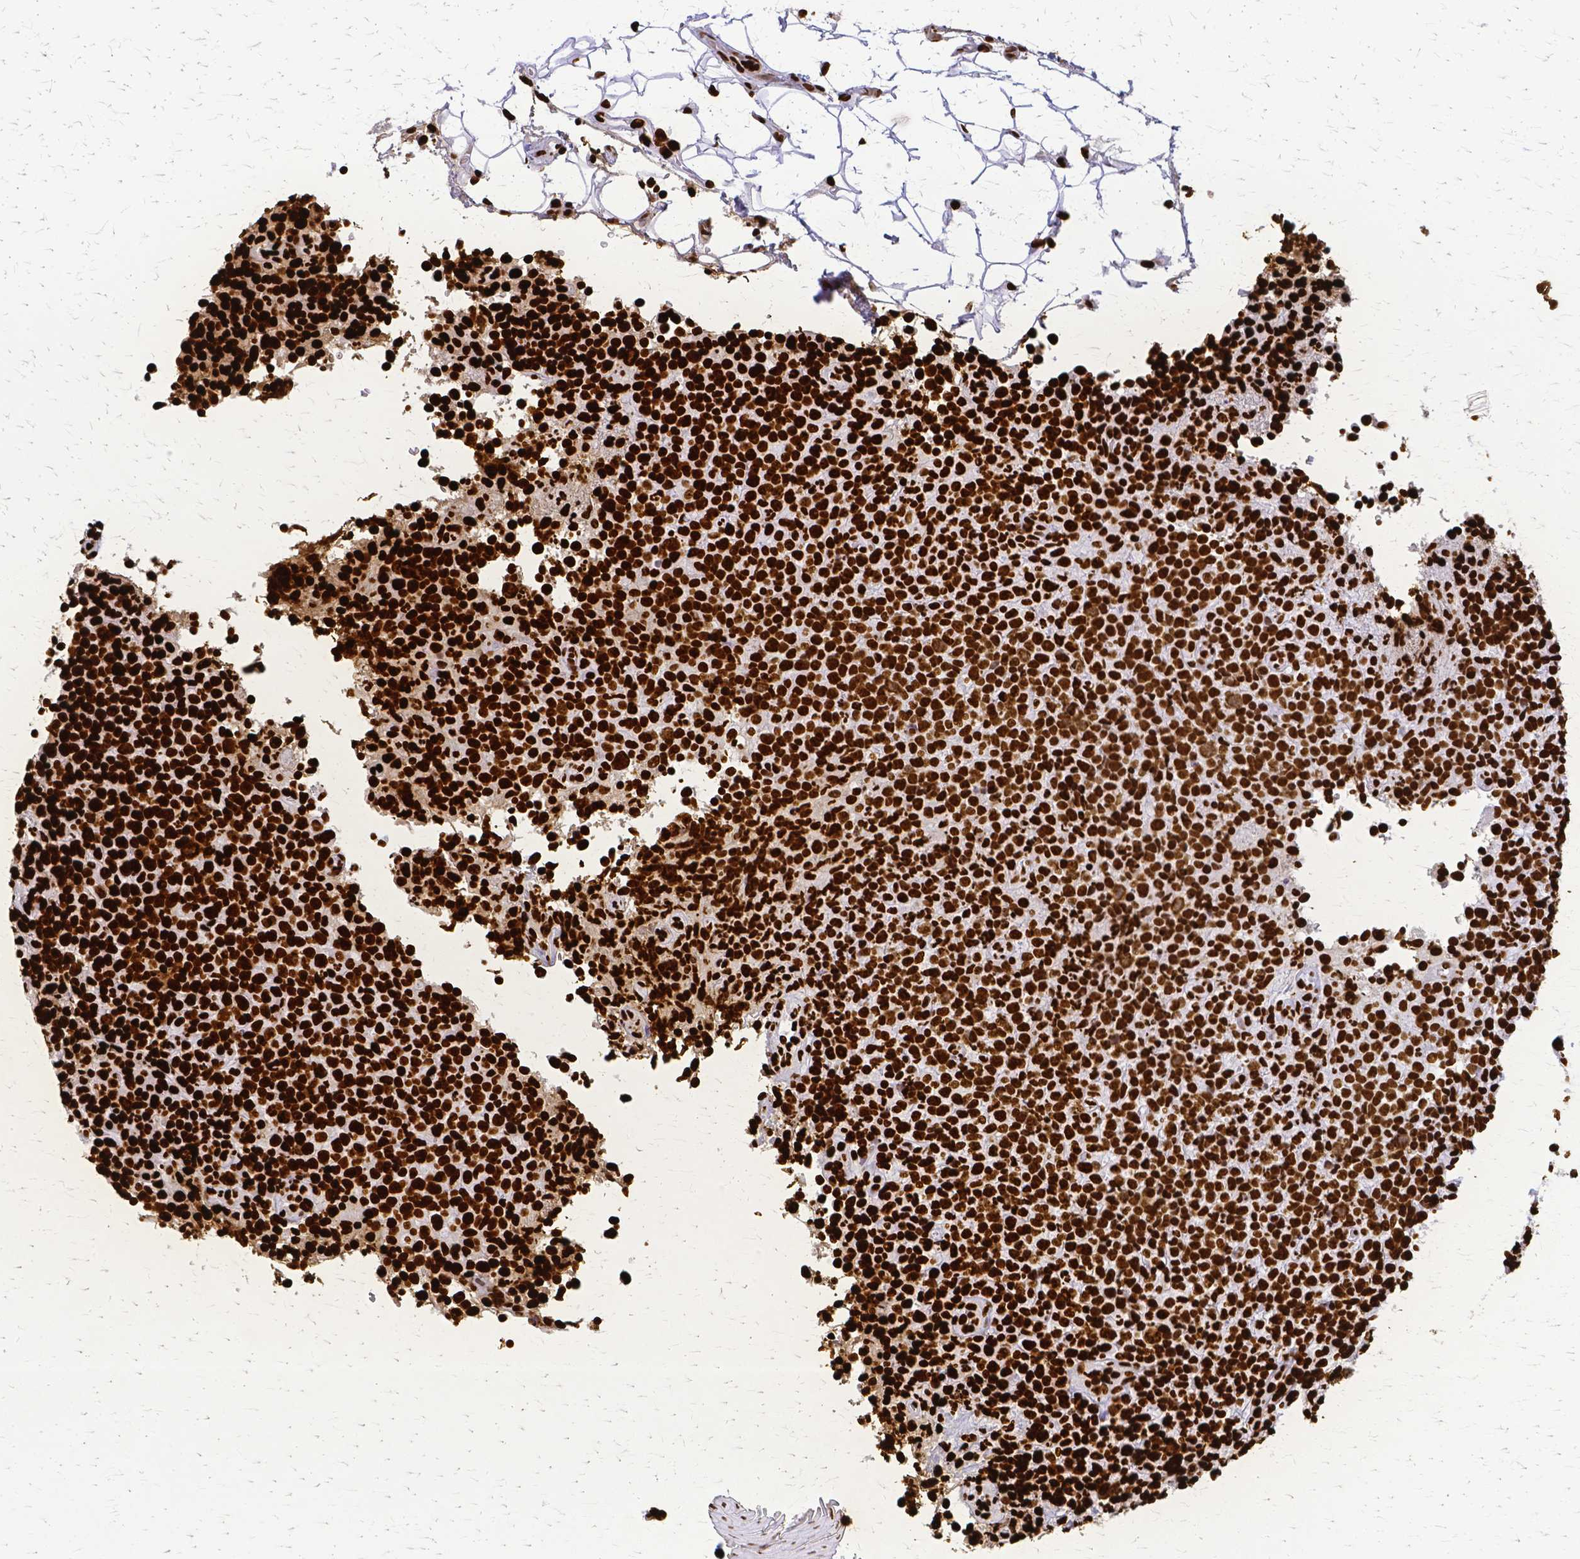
{"staining": {"intensity": "strong", "quantity": ">75%", "location": "nuclear"}, "tissue": "lymphoma", "cell_type": "Tumor cells", "image_type": "cancer", "snomed": [{"axis": "morphology", "description": "Malignant lymphoma, non-Hodgkin's type, High grade"}, {"axis": "topography", "description": "Lymph node"}], "caption": "Tumor cells demonstrate strong nuclear expression in about >75% of cells in high-grade malignant lymphoma, non-Hodgkin's type. The protein of interest is shown in brown color, while the nuclei are stained blue.", "gene": "SFPQ", "patient": {"sex": "male", "age": 54}}